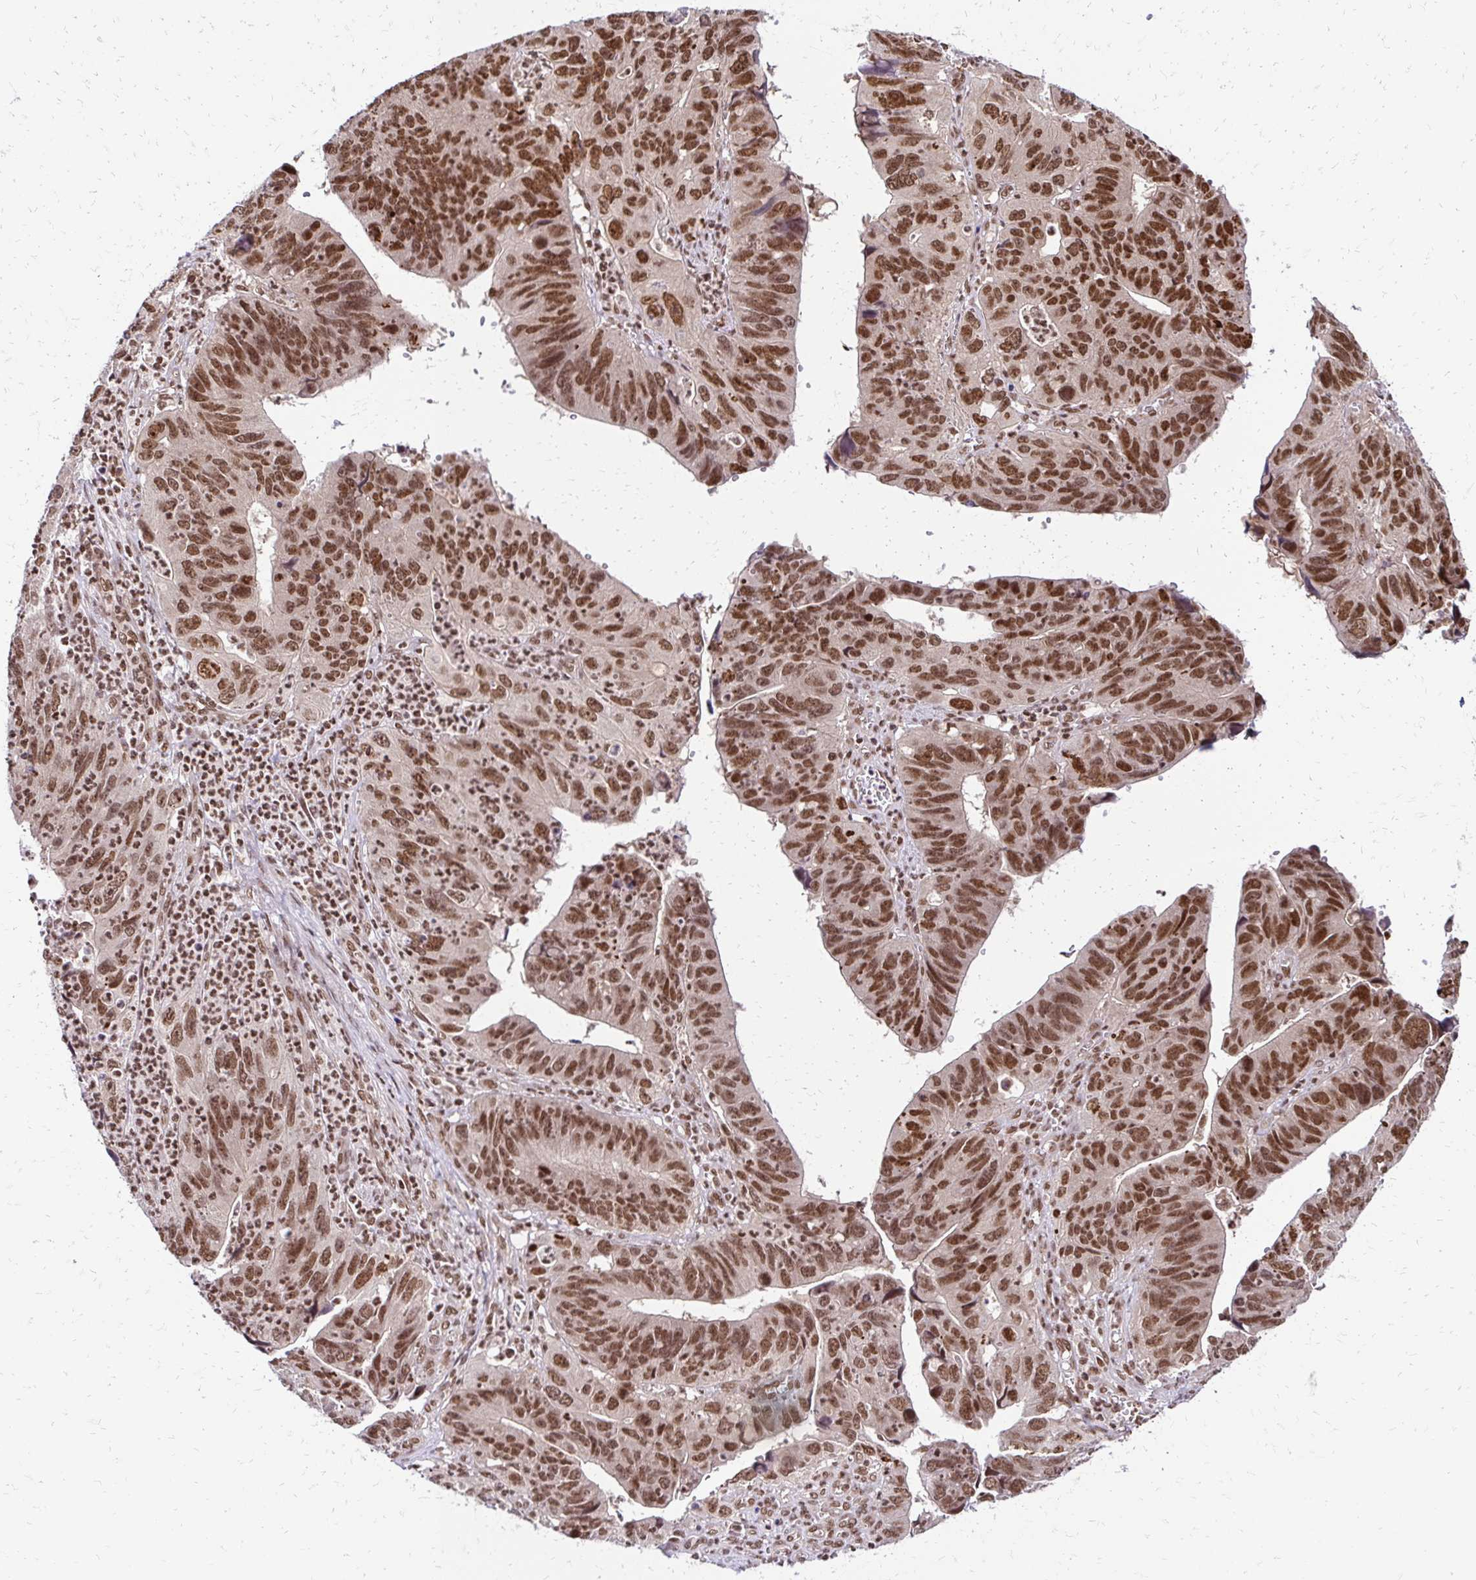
{"staining": {"intensity": "strong", "quantity": ">75%", "location": "nuclear"}, "tissue": "stomach cancer", "cell_type": "Tumor cells", "image_type": "cancer", "snomed": [{"axis": "morphology", "description": "Adenocarcinoma, NOS"}, {"axis": "topography", "description": "Stomach"}], "caption": "Adenocarcinoma (stomach) stained with a brown dye shows strong nuclear positive positivity in about >75% of tumor cells.", "gene": "GLYR1", "patient": {"sex": "male", "age": 59}}